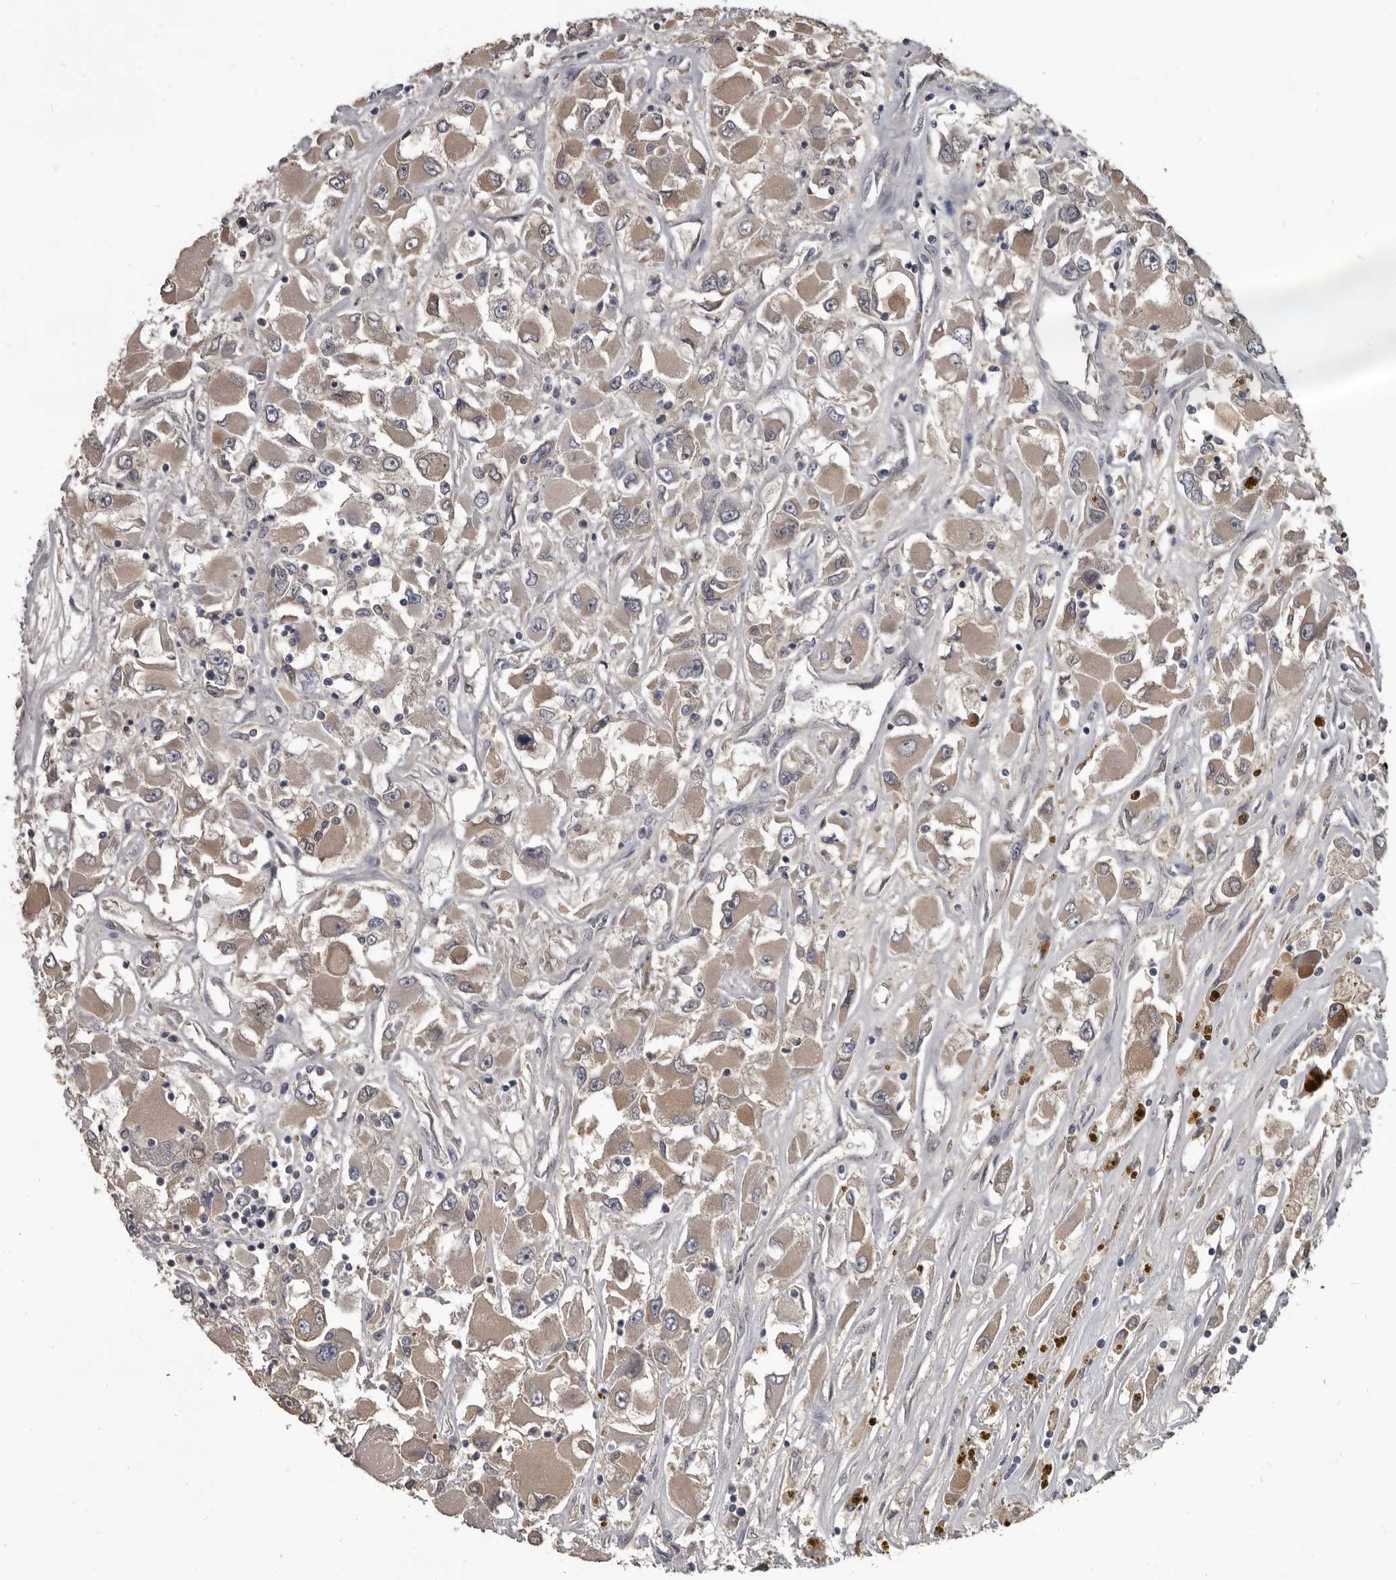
{"staining": {"intensity": "weak", "quantity": "25%-75%", "location": "cytoplasmic/membranous"}, "tissue": "renal cancer", "cell_type": "Tumor cells", "image_type": "cancer", "snomed": [{"axis": "morphology", "description": "Adenocarcinoma, NOS"}, {"axis": "topography", "description": "Kidney"}], "caption": "Adenocarcinoma (renal) was stained to show a protein in brown. There is low levels of weak cytoplasmic/membranous staining in about 25%-75% of tumor cells. The protein of interest is shown in brown color, while the nuclei are stained blue.", "gene": "ALDH5A1", "patient": {"sex": "female", "age": 52}}